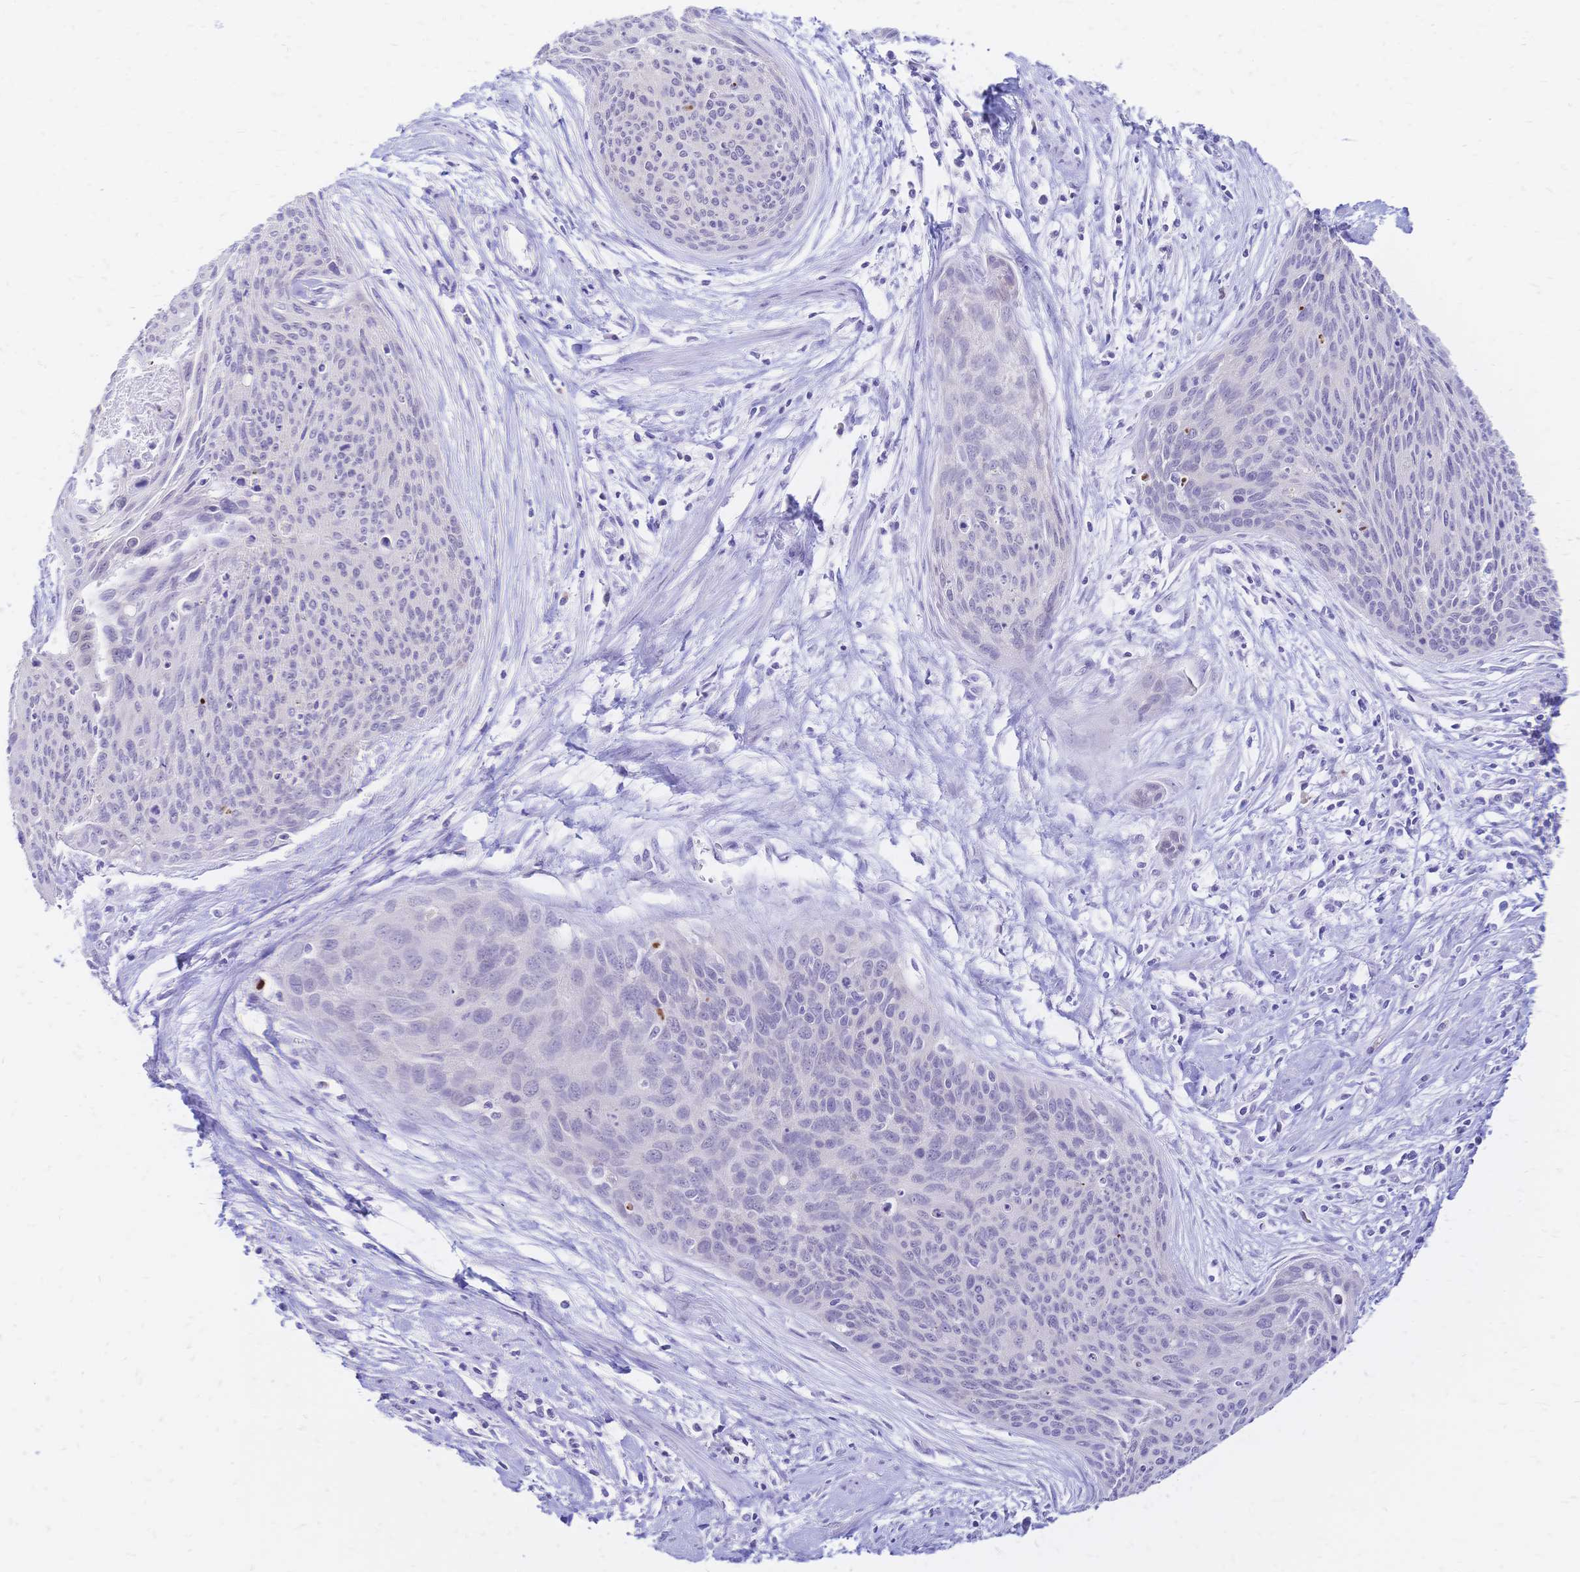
{"staining": {"intensity": "negative", "quantity": "none", "location": "none"}, "tissue": "cervical cancer", "cell_type": "Tumor cells", "image_type": "cancer", "snomed": [{"axis": "morphology", "description": "Squamous cell carcinoma, NOS"}, {"axis": "topography", "description": "Cervix"}], "caption": "There is no significant expression in tumor cells of cervical cancer. (DAB immunohistochemistry with hematoxylin counter stain).", "gene": "GRB7", "patient": {"sex": "female", "age": 55}}